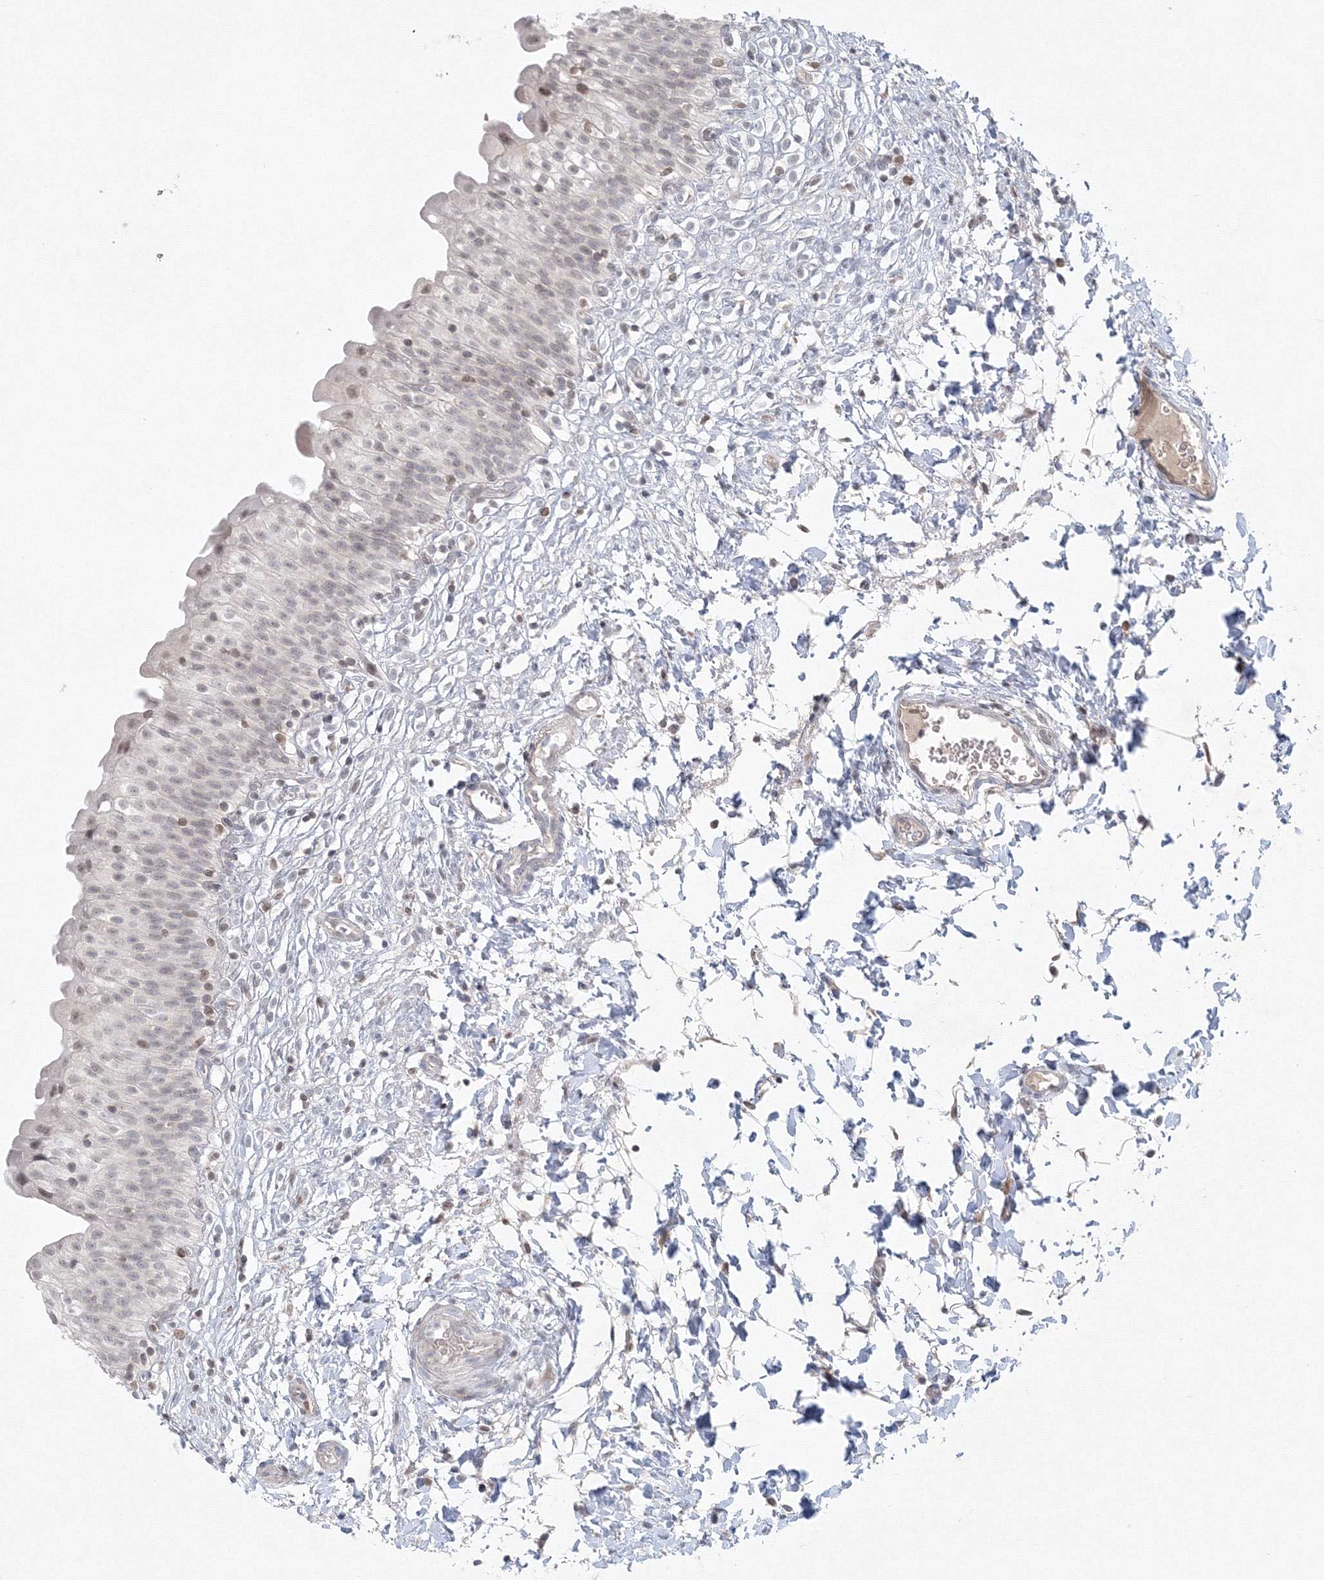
{"staining": {"intensity": "weak", "quantity": "25%-75%", "location": "nuclear"}, "tissue": "urinary bladder", "cell_type": "Urothelial cells", "image_type": "normal", "snomed": [{"axis": "morphology", "description": "Normal tissue, NOS"}, {"axis": "topography", "description": "Urinary bladder"}], "caption": "The micrograph displays staining of normal urinary bladder, revealing weak nuclear protein expression (brown color) within urothelial cells.", "gene": "KIF4A", "patient": {"sex": "male", "age": 55}}